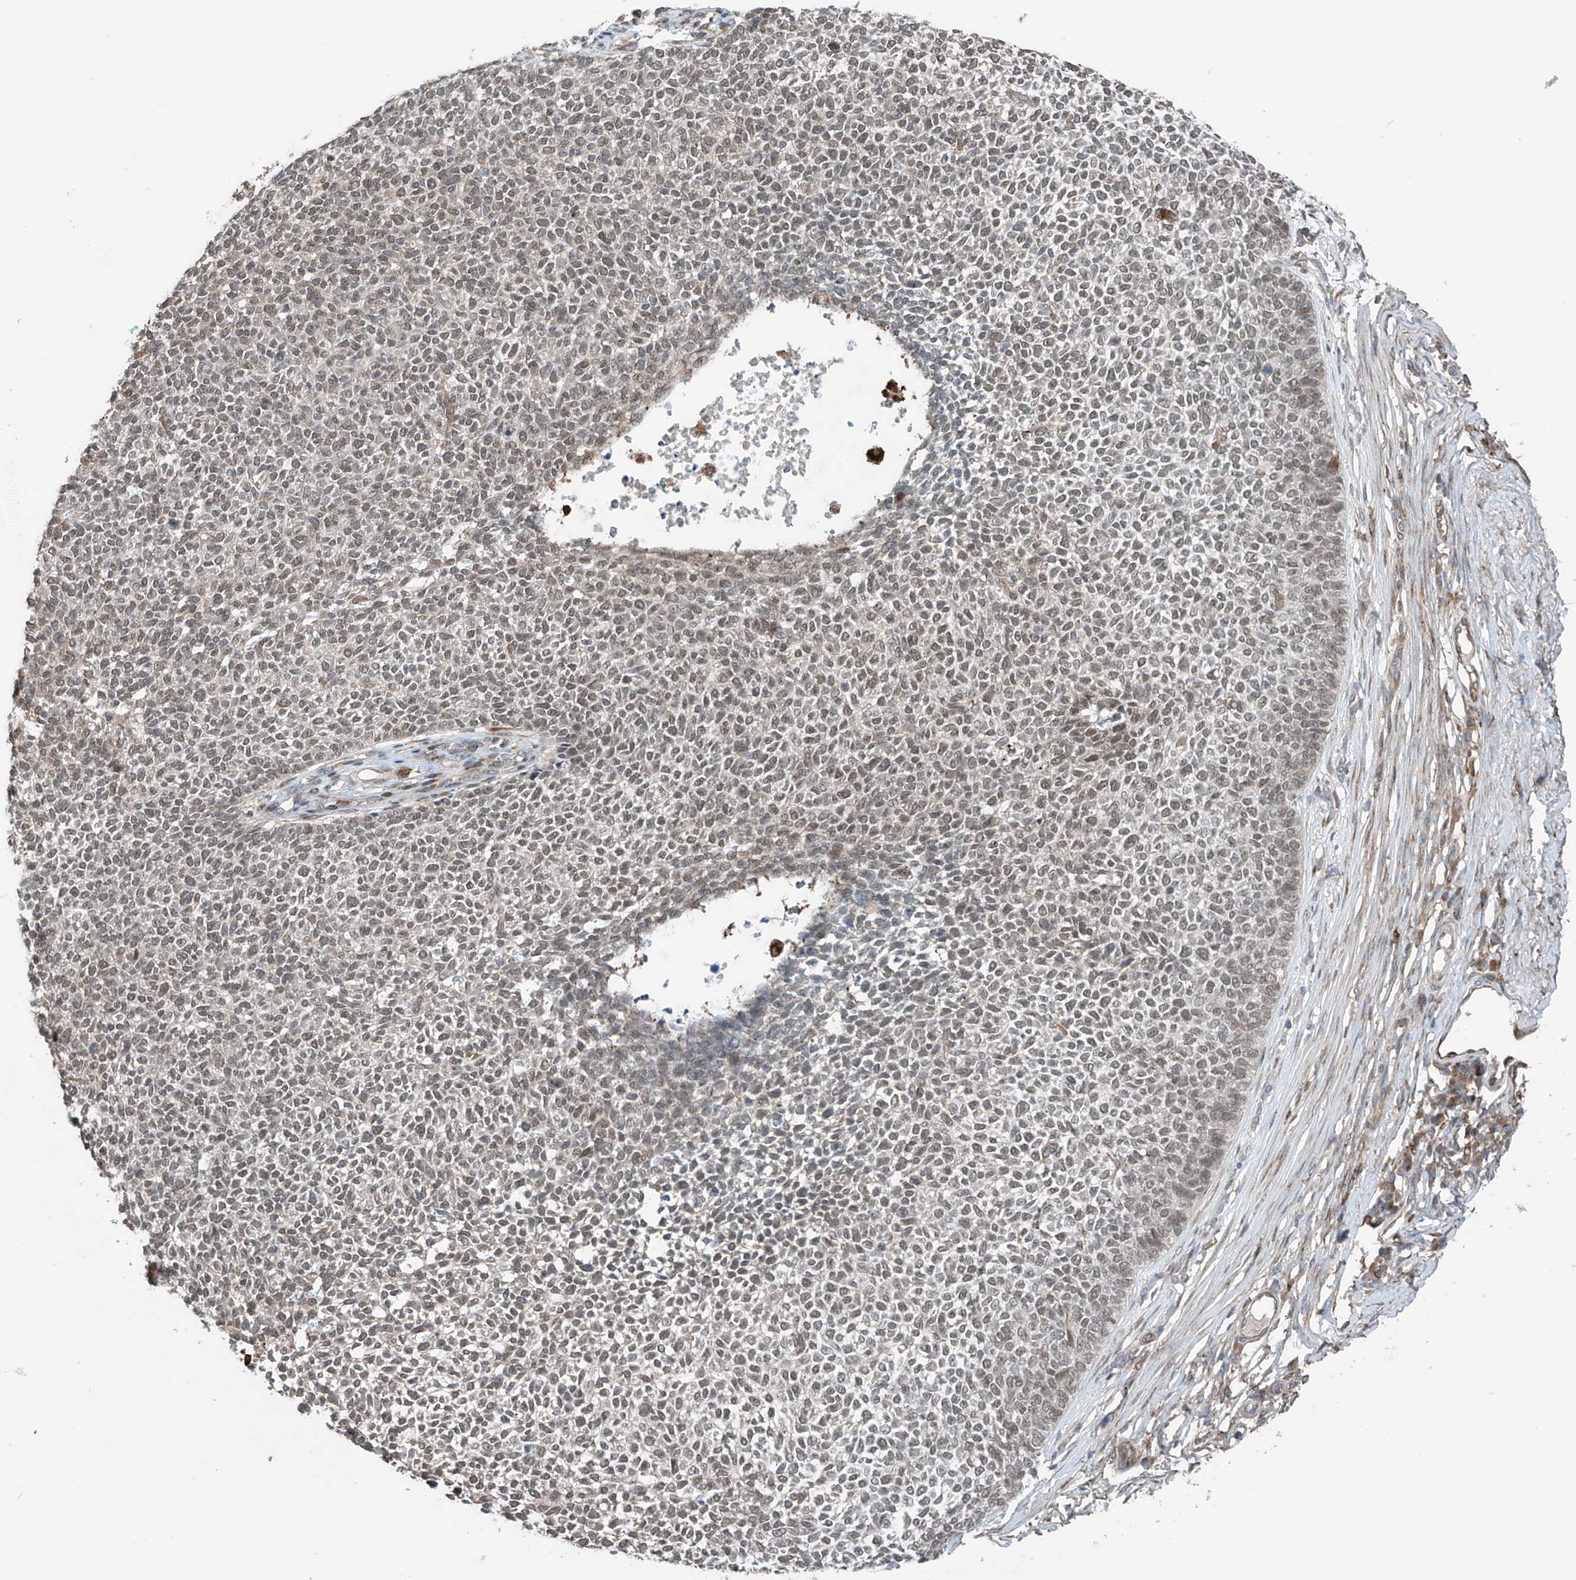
{"staining": {"intensity": "weak", "quantity": "25%-75%", "location": "nuclear"}, "tissue": "skin cancer", "cell_type": "Tumor cells", "image_type": "cancer", "snomed": [{"axis": "morphology", "description": "Basal cell carcinoma"}, {"axis": "topography", "description": "Skin"}], "caption": "A brown stain labels weak nuclear positivity of a protein in human skin cancer tumor cells. (DAB IHC, brown staining for protein, blue staining for nuclei).", "gene": "SAMD3", "patient": {"sex": "female", "age": 84}}